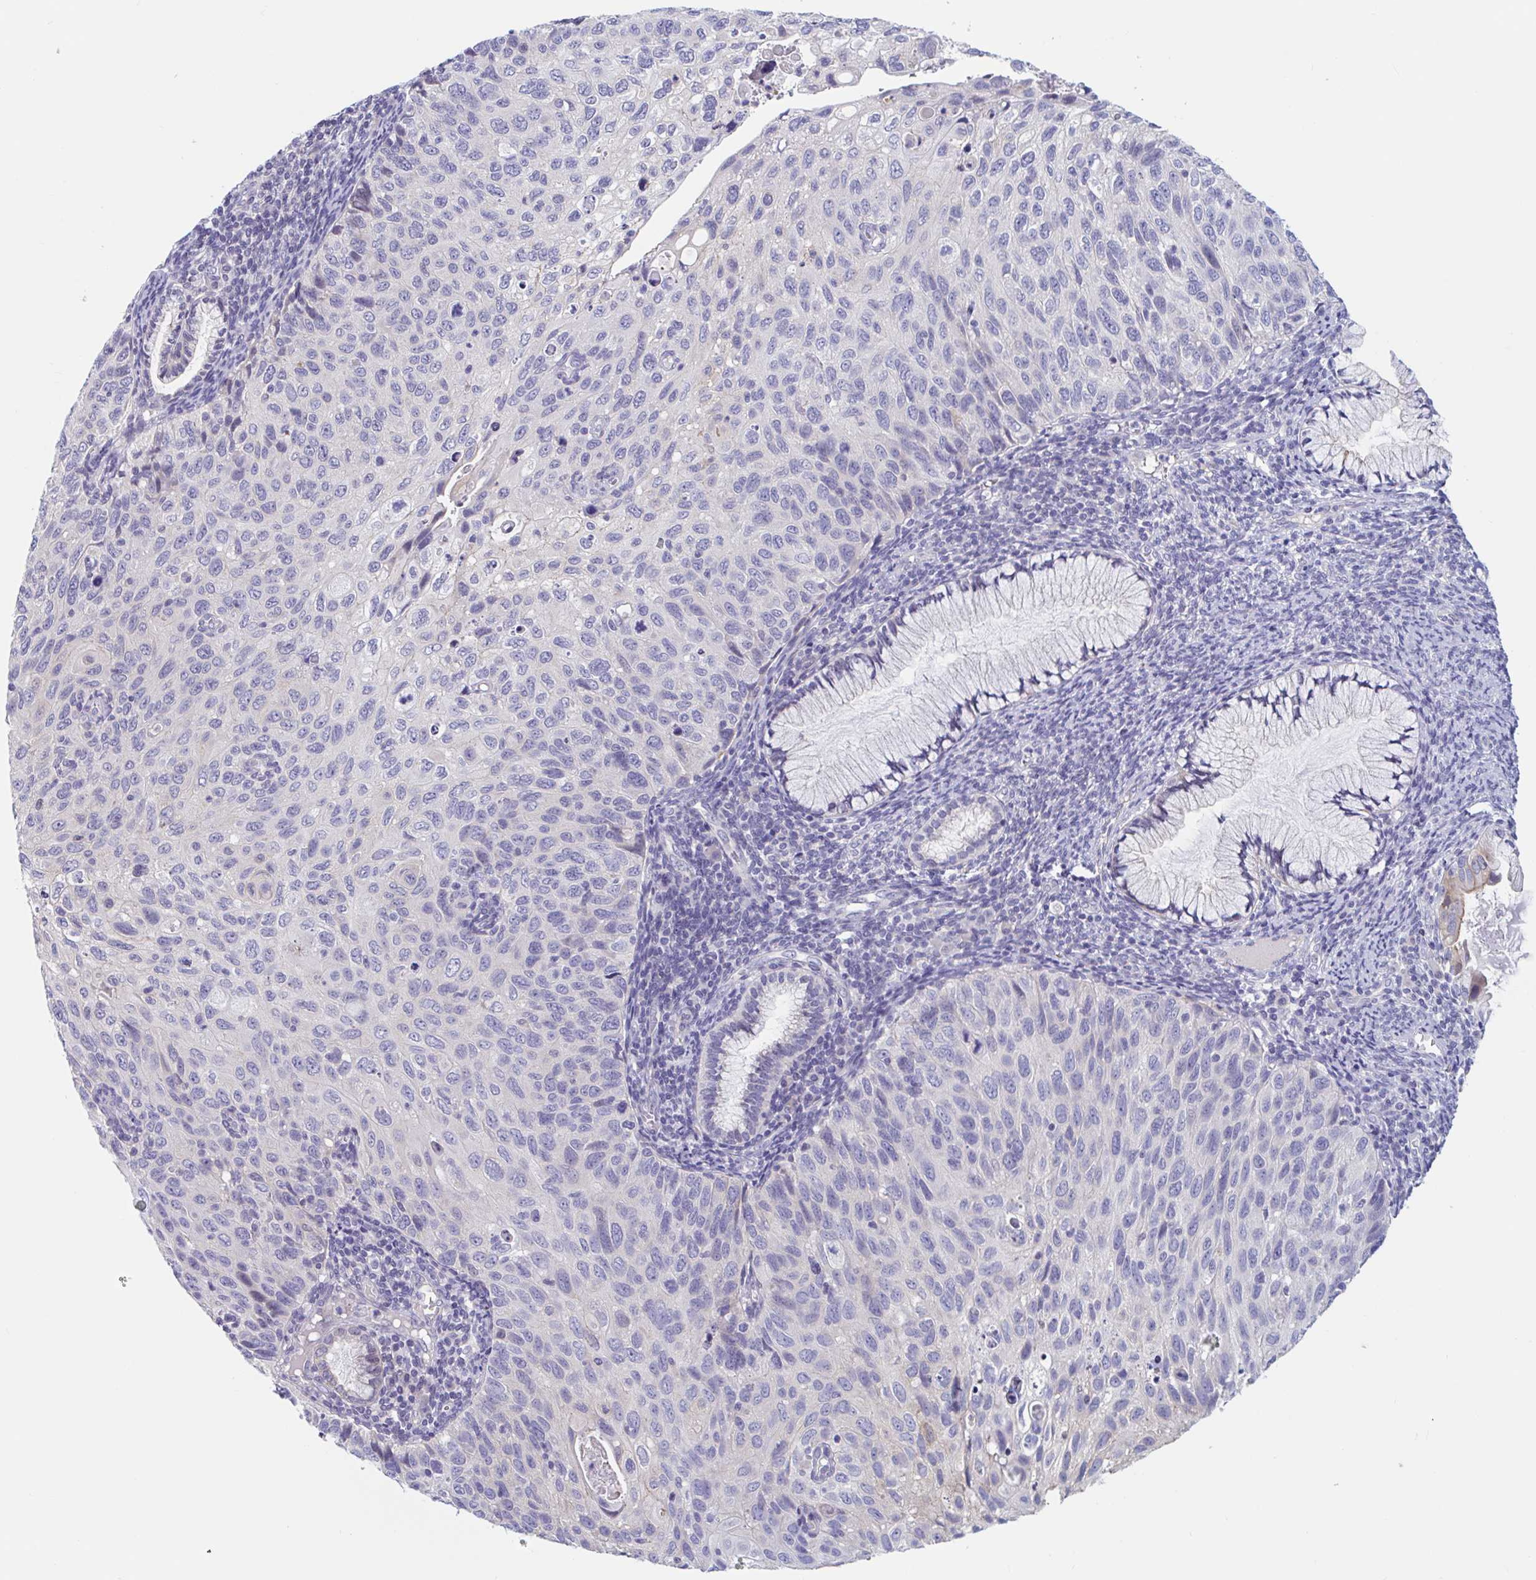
{"staining": {"intensity": "negative", "quantity": "none", "location": "none"}, "tissue": "cervical cancer", "cell_type": "Tumor cells", "image_type": "cancer", "snomed": [{"axis": "morphology", "description": "Squamous cell carcinoma, NOS"}, {"axis": "topography", "description": "Cervix"}], "caption": "The histopathology image exhibits no significant positivity in tumor cells of cervical squamous cell carcinoma. Brightfield microscopy of immunohistochemistry (IHC) stained with DAB (3,3'-diaminobenzidine) (brown) and hematoxylin (blue), captured at high magnification.", "gene": "UNKL", "patient": {"sex": "female", "age": 70}}